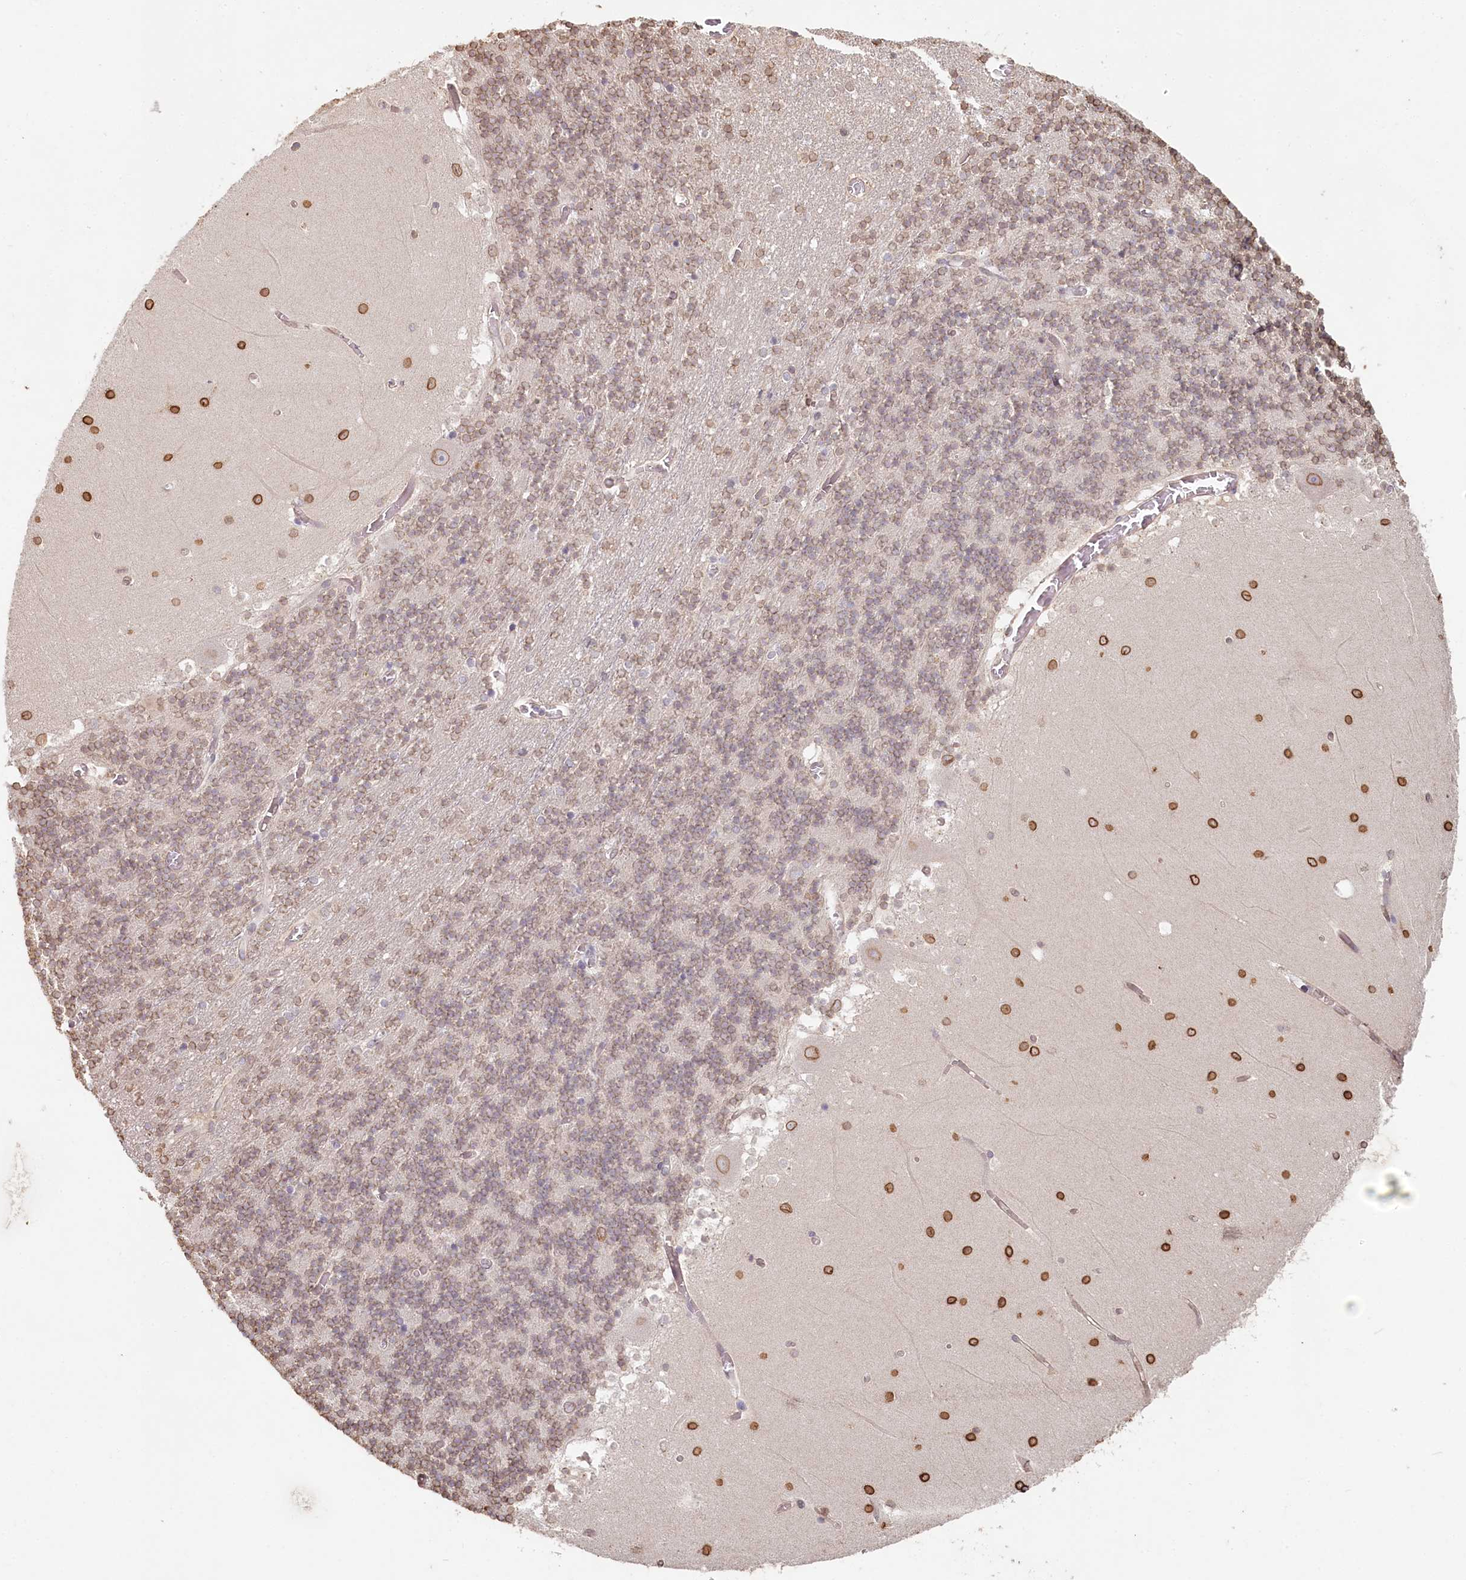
{"staining": {"intensity": "weak", "quantity": ">75%", "location": "cytoplasmic/membranous,nuclear"}, "tissue": "cerebellum", "cell_type": "Cells in granular layer", "image_type": "normal", "snomed": [{"axis": "morphology", "description": "Normal tissue, NOS"}, {"axis": "topography", "description": "Cerebellum"}], "caption": "This is a micrograph of immunohistochemistry (IHC) staining of benign cerebellum, which shows weak staining in the cytoplasmic/membranous,nuclear of cells in granular layer.", "gene": "TCHP", "patient": {"sex": "female", "age": 28}}